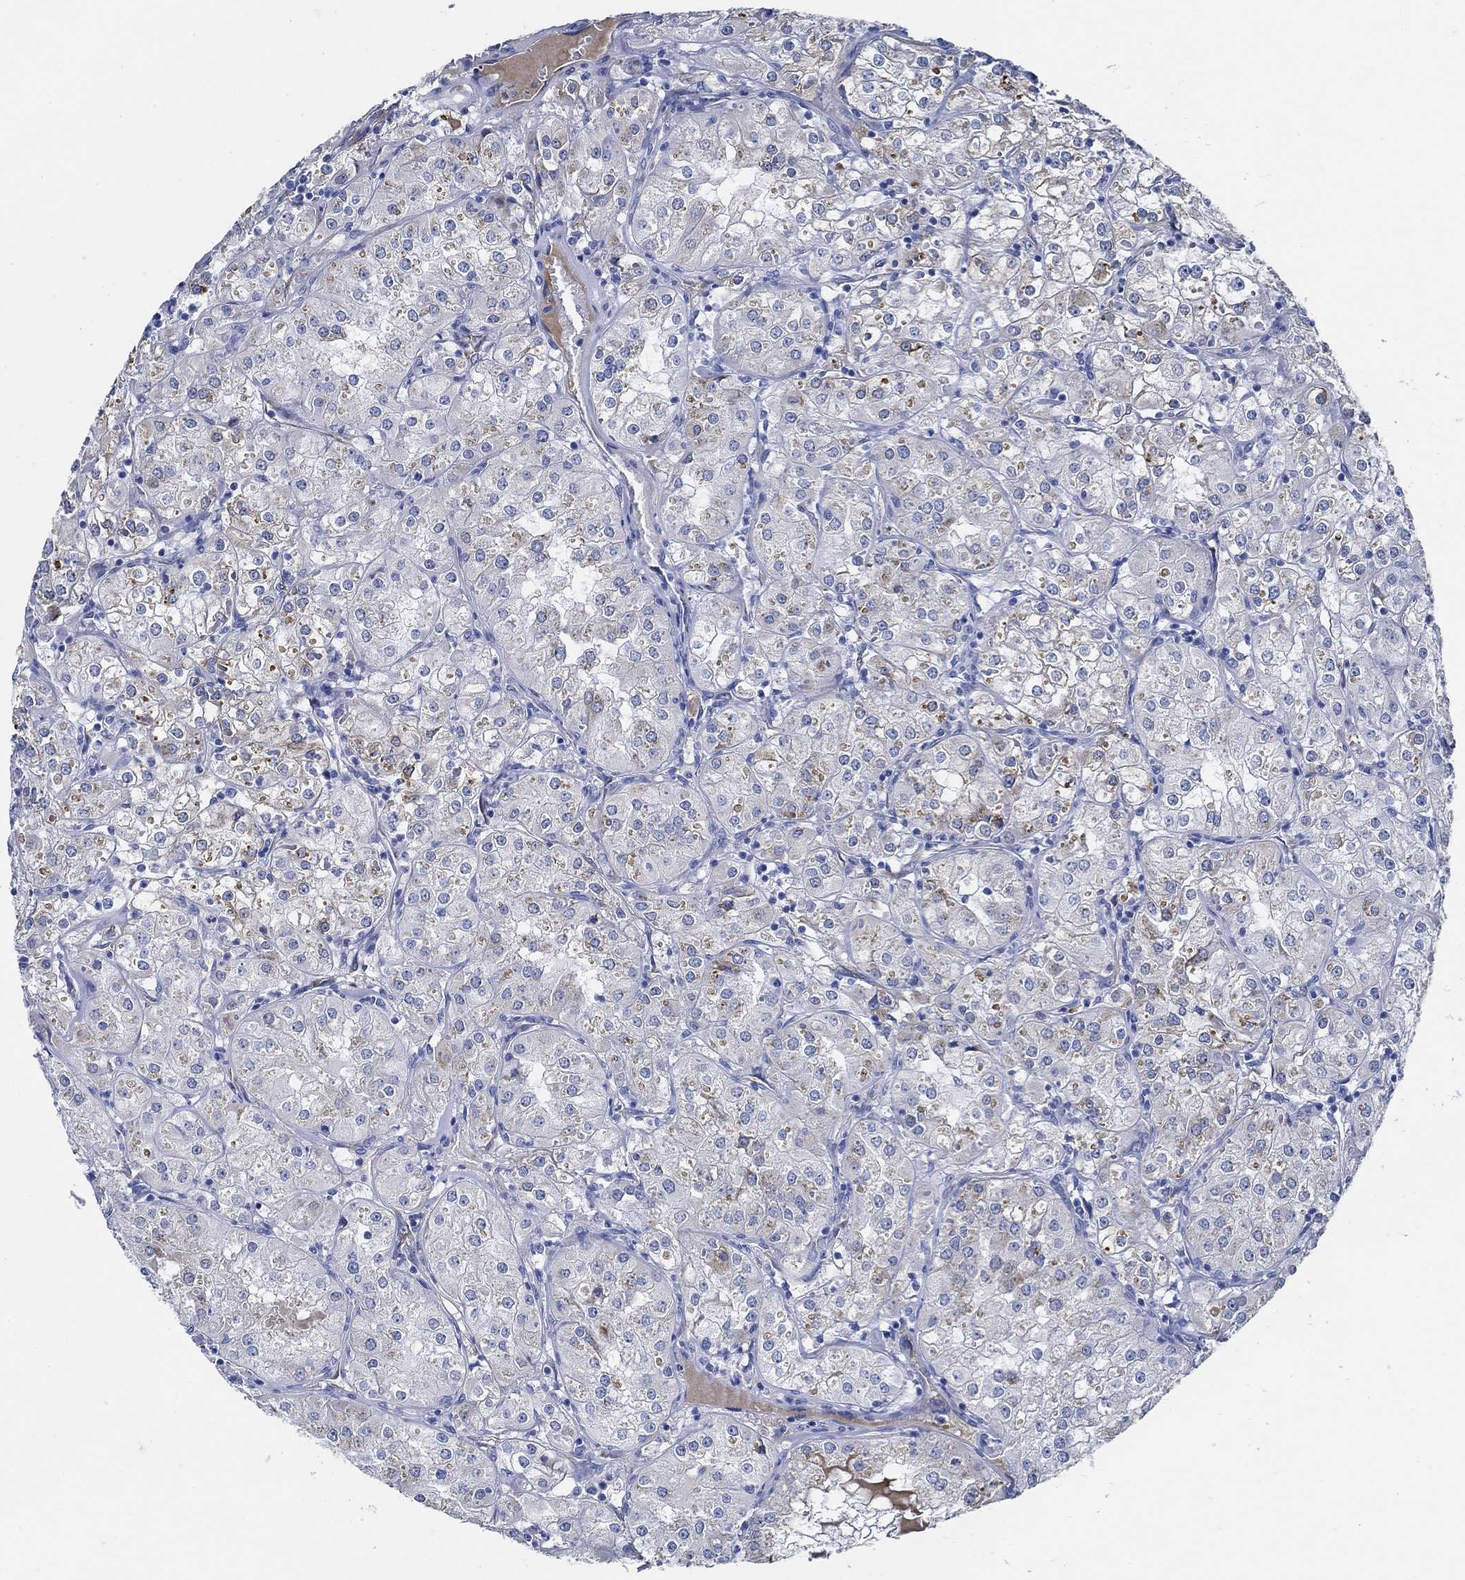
{"staining": {"intensity": "negative", "quantity": "none", "location": "none"}, "tissue": "renal cancer", "cell_type": "Tumor cells", "image_type": "cancer", "snomed": [{"axis": "morphology", "description": "Adenocarcinoma, NOS"}, {"axis": "topography", "description": "Kidney"}], "caption": "Tumor cells show no significant protein positivity in adenocarcinoma (renal). The staining was performed using DAB to visualize the protein expression in brown, while the nuclei were stained in blue with hematoxylin (Magnification: 20x).", "gene": "HECW2", "patient": {"sex": "male", "age": 77}}